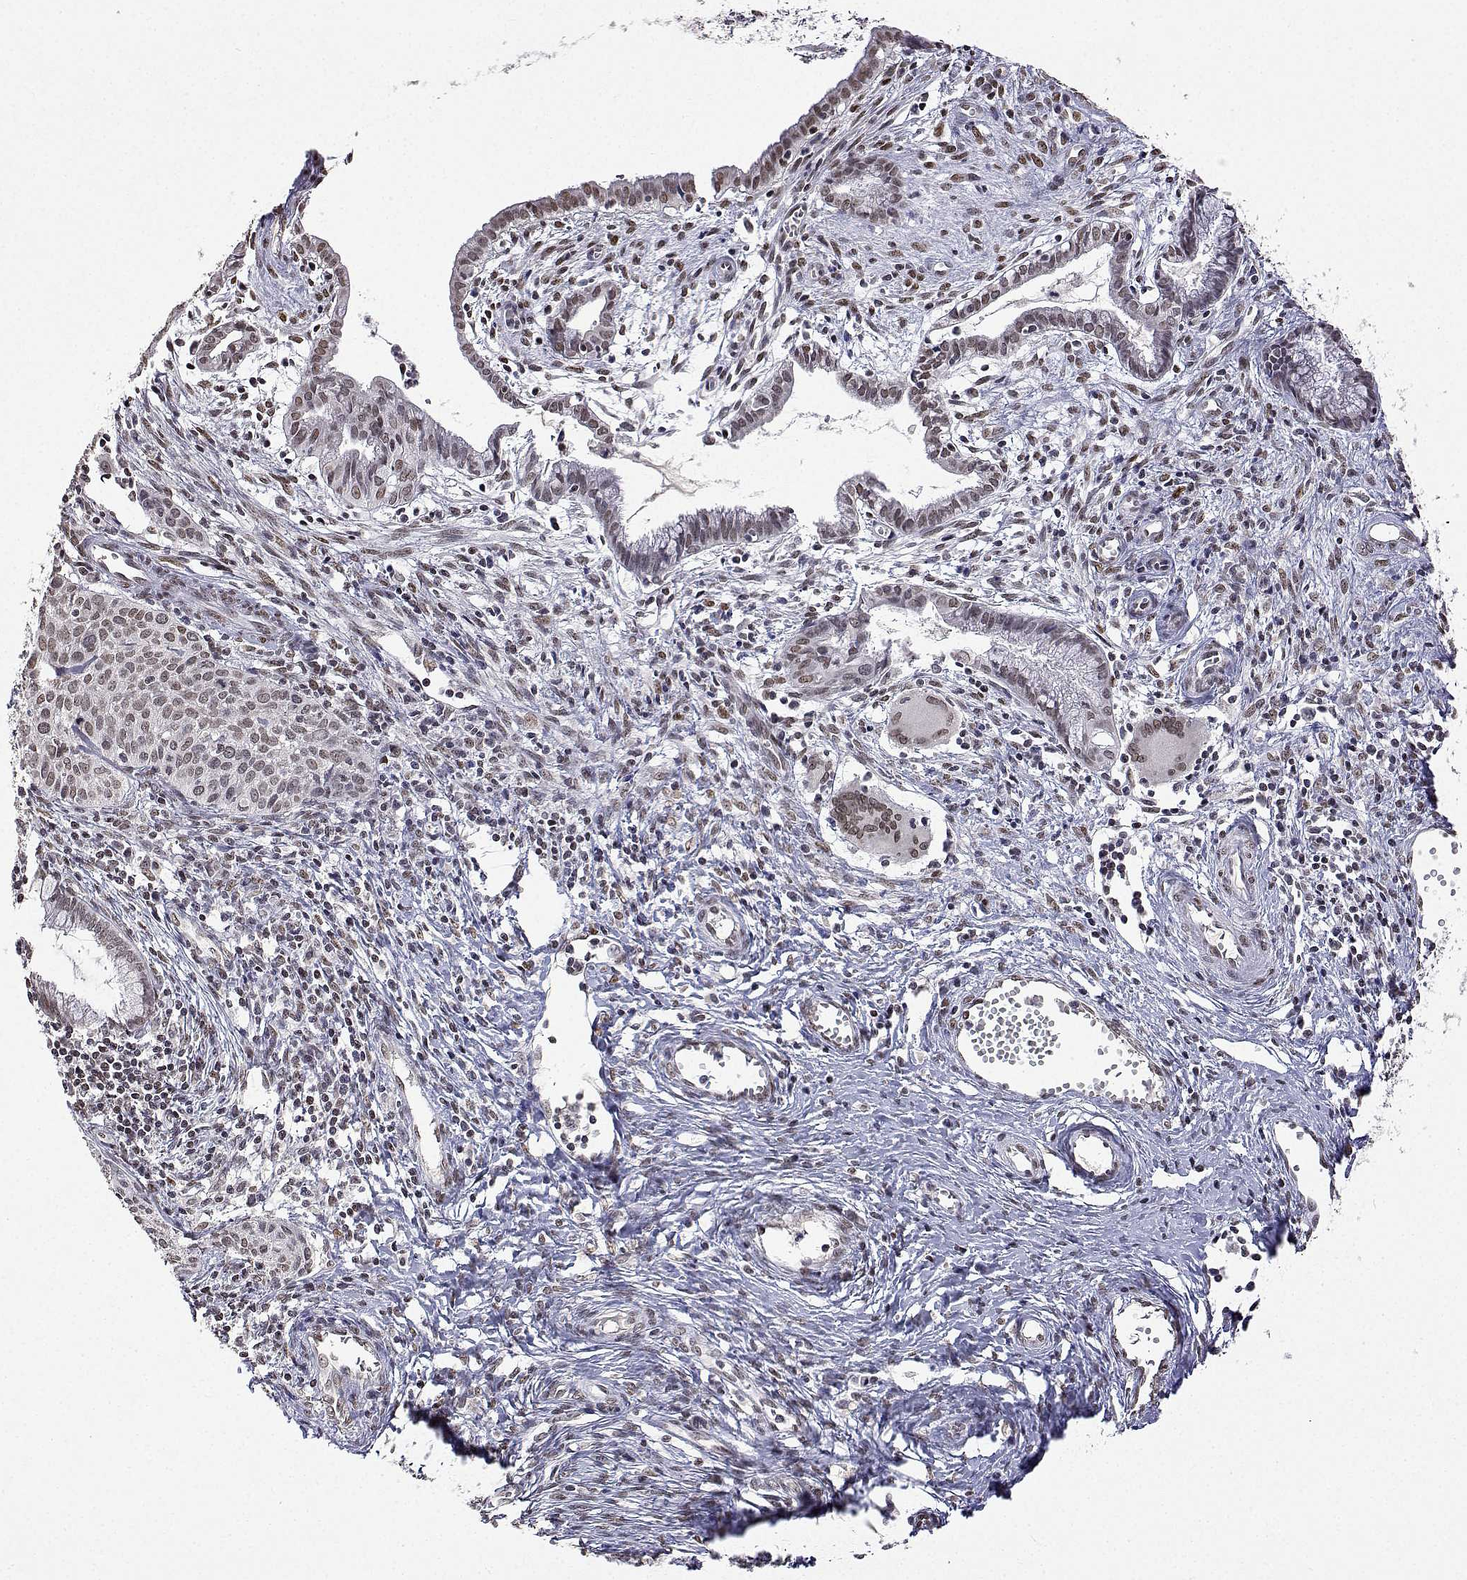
{"staining": {"intensity": "weak", "quantity": "25%-75%", "location": "nuclear"}, "tissue": "cervical cancer", "cell_type": "Tumor cells", "image_type": "cancer", "snomed": [{"axis": "morphology", "description": "Squamous cell carcinoma, NOS"}, {"axis": "topography", "description": "Cervix"}], "caption": "The immunohistochemical stain shows weak nuclear expression in tumor cells of squamous cell carcinoma (cervical) tissue.", "gene": "XPC", "patient": {"sex": "female", "age": 38}}